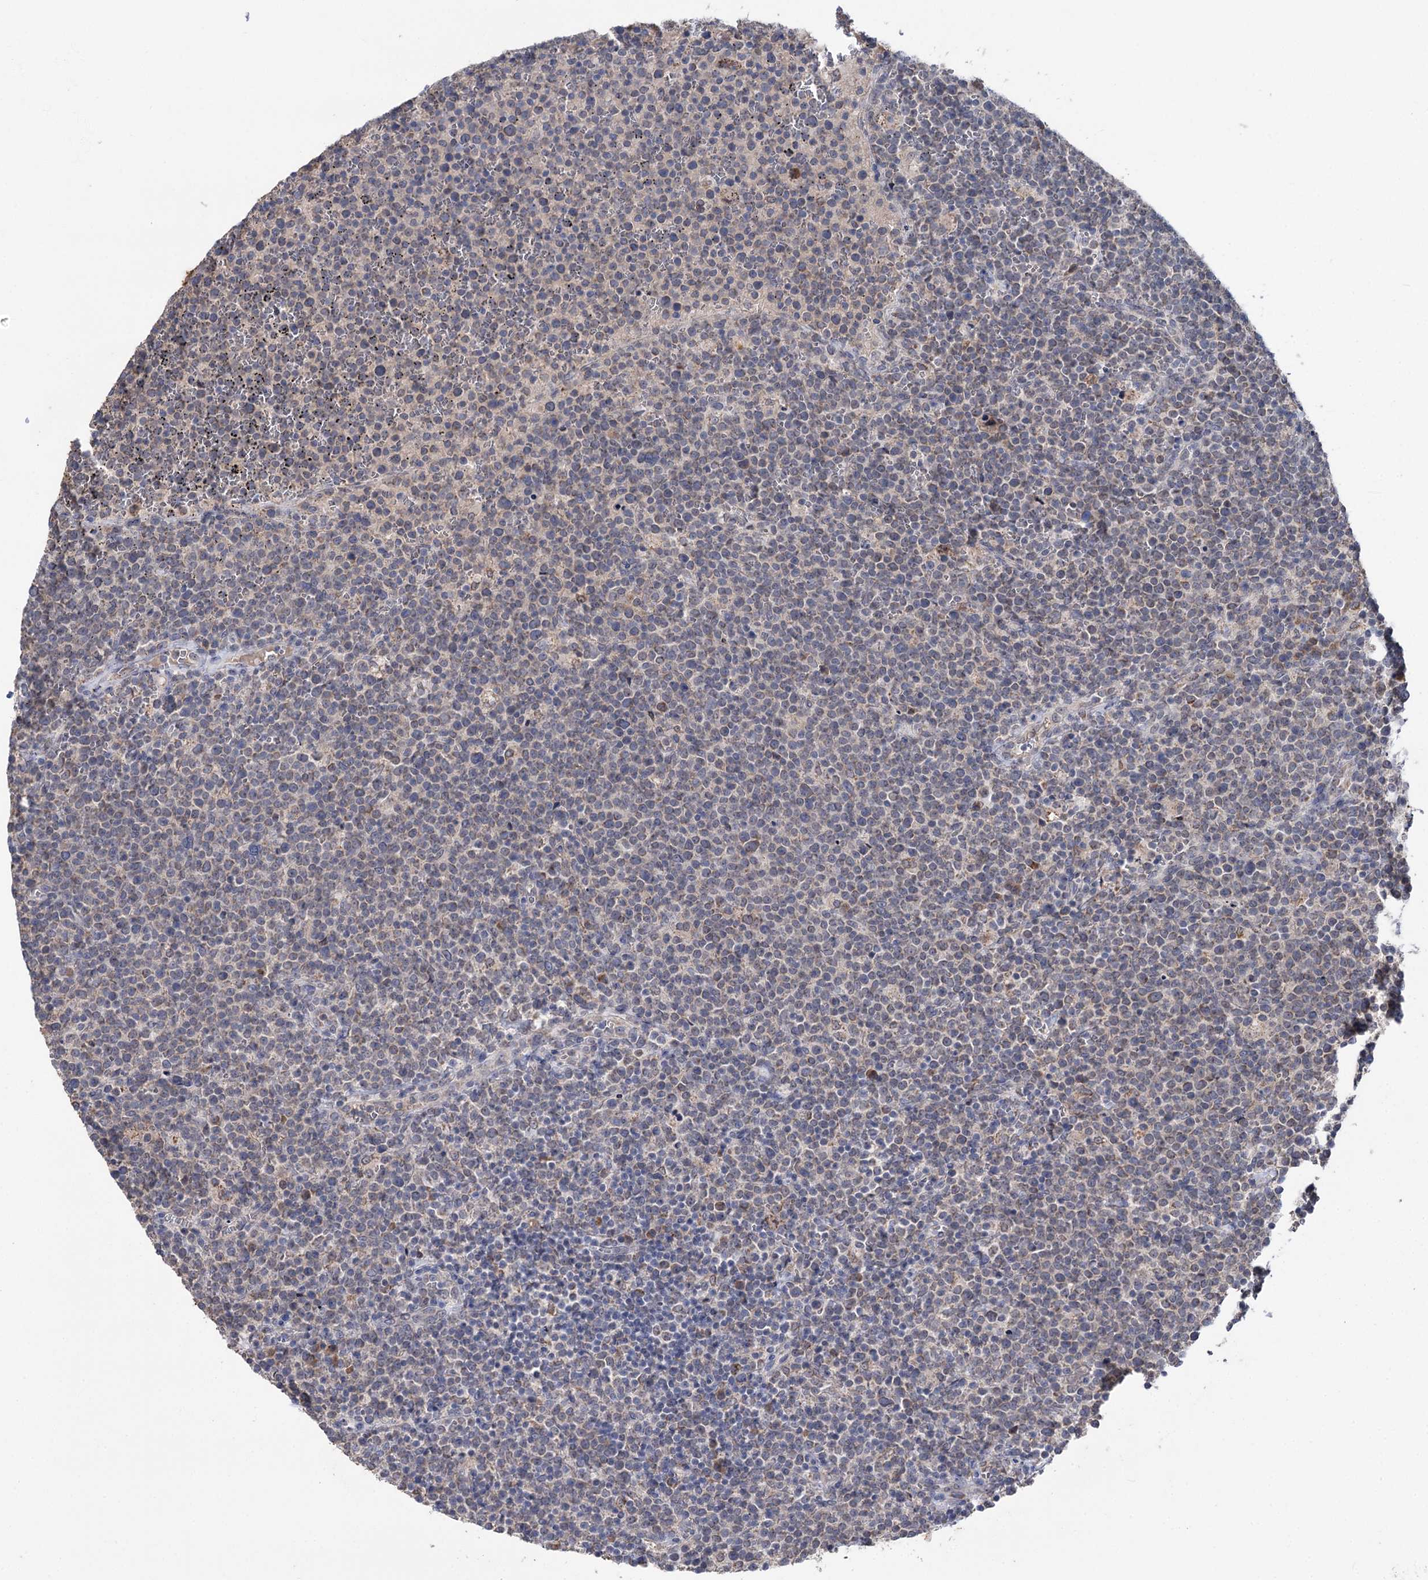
{"staining": {"intensity": "weak", "quantity": "<25%", "location": "cytoplasmic/membranous"}, "tissue": "lymphoma", "cell_type": "Tumor cells", "image_type": "cancer", "snomed": [{"axis": "morphology", "description": "Malignant lymphoma, non-Hodgkin's type, High grade"}, {"axis": "topography", "description": "Lymph node"}], "caption": "An image of lymphoma stained for a protein displays no brown staining in tumor cells.", "gene": "CLPB", "patient": {"sex": "male", "age": 61}}